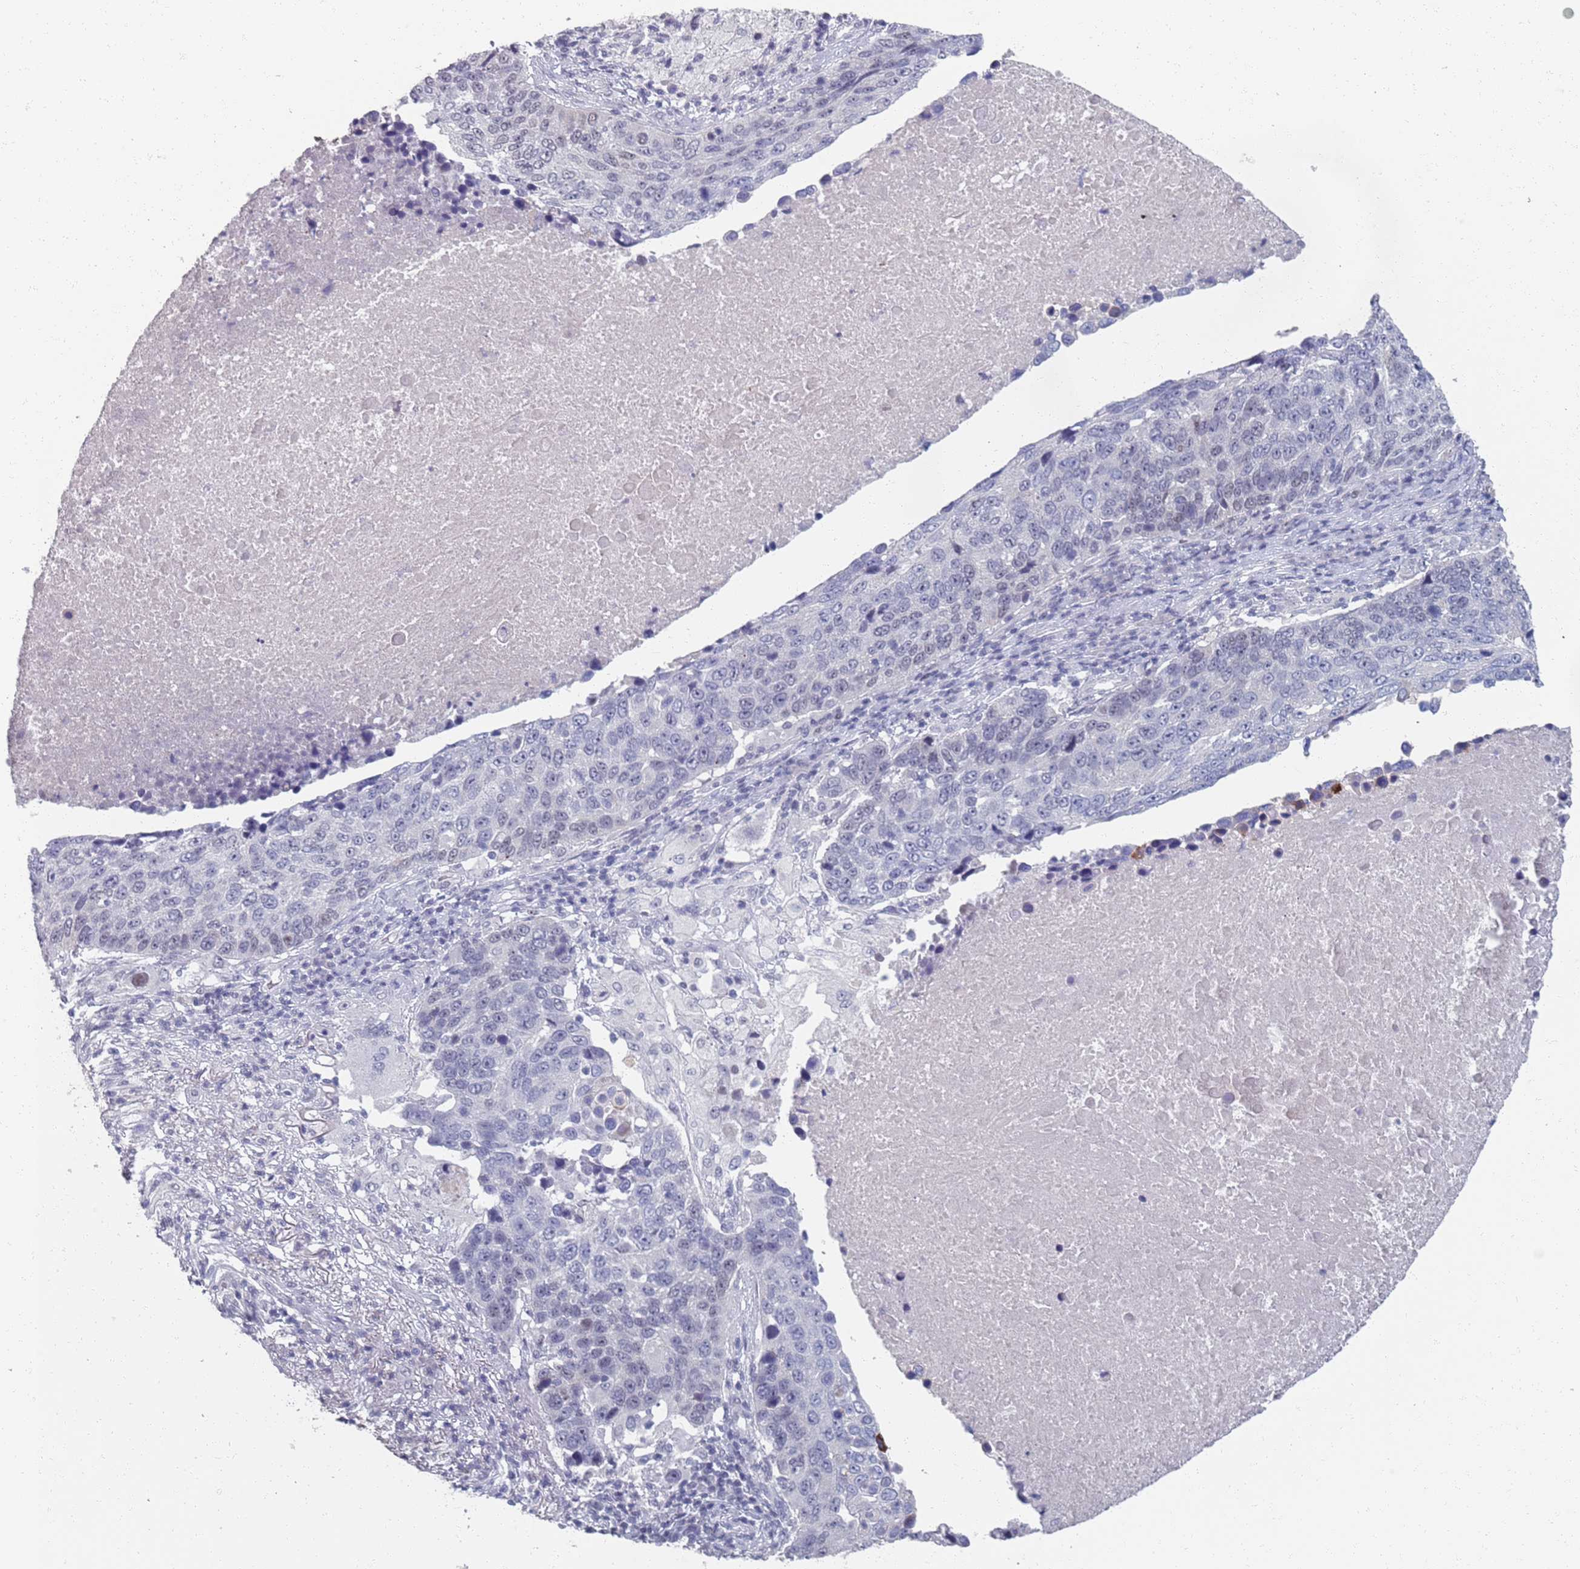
{"staining": {"intensity": "negative", "quantity": "none", "location": "none"}, "tissue": "lung cancer", "cell_type": "Tumor cells", "image_type": "cancer", "snomed": [{"axis": "morphology", "description": "Normal tissue, NOS"}, {"axis": "morphology", "description": "Squamous cell carcinoma, NOS"}, {"axis": "topography", "description": "Lymph node"}, {"axis": "topography", "description": "Lung"}], "caption": "DAB immunohistochemical staining of human lung cancer exhibits no significant positivity in tumor cells. (DAB (3,3'-diaminobenzidine) immunohistochemistry (IHC) with hematoxylin counter stain).", "gene": "SAMD1", "patient": {"sex": "male", "age": 66}}